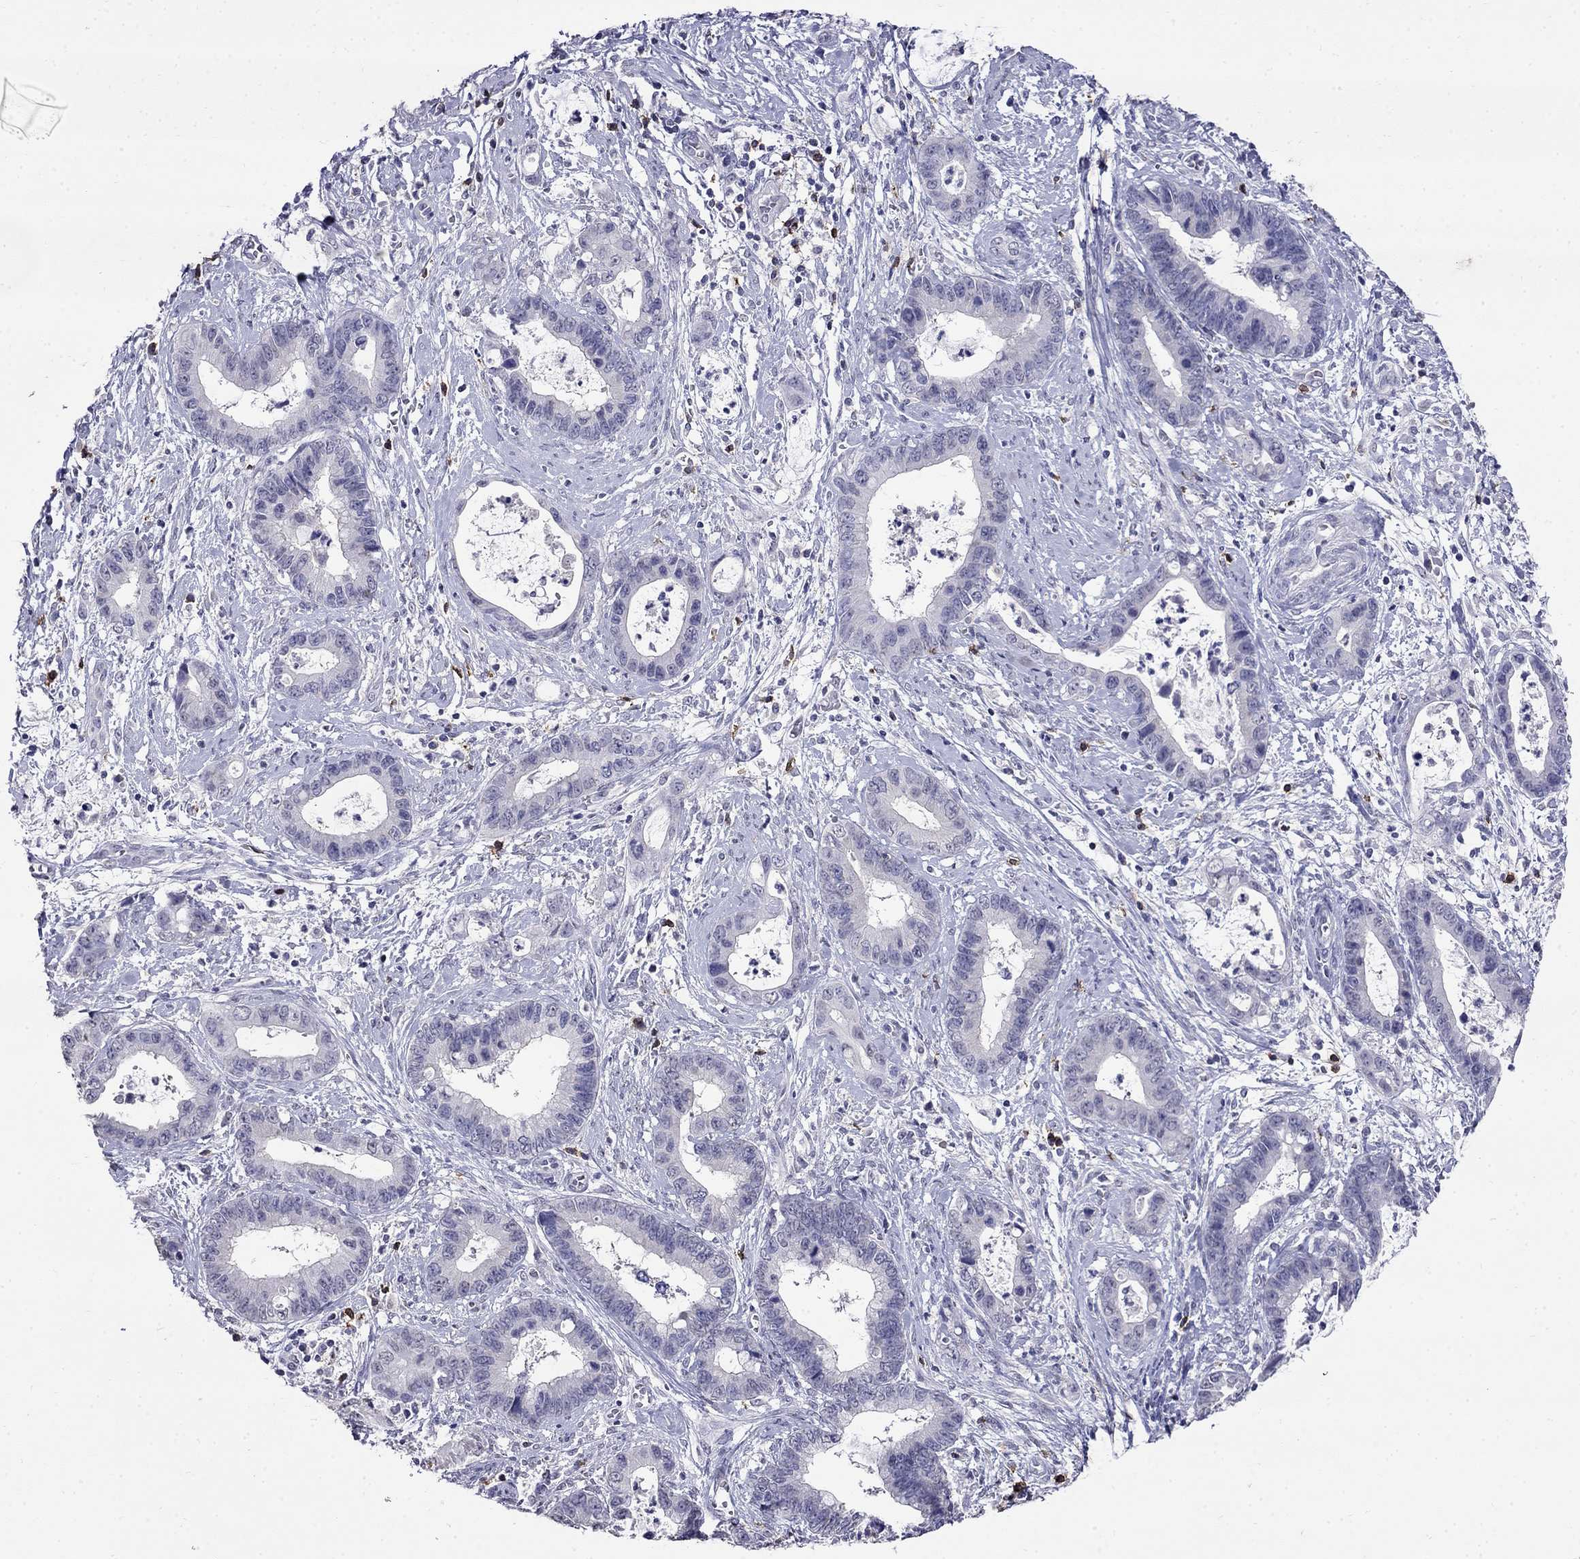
{"staining": {"intensity": "negative", "quantity": "none", "location": "none"}, "tissue": "cervical cancer", "cell_type": "Tumor cells", "image_type": "cancer", "snomed": [{"axis": "morphology", "description": "Adenocarcinoma, NOS"}, {"axis": "topography", "description": "Cervix"}], "caption": "Cervical cancer (adenocarcinoma) was stained to show a protein in brown. There is no significant staining in tumor cells.", "gene": "CD8B", "patient": {"sex": "female", "age": 44}}